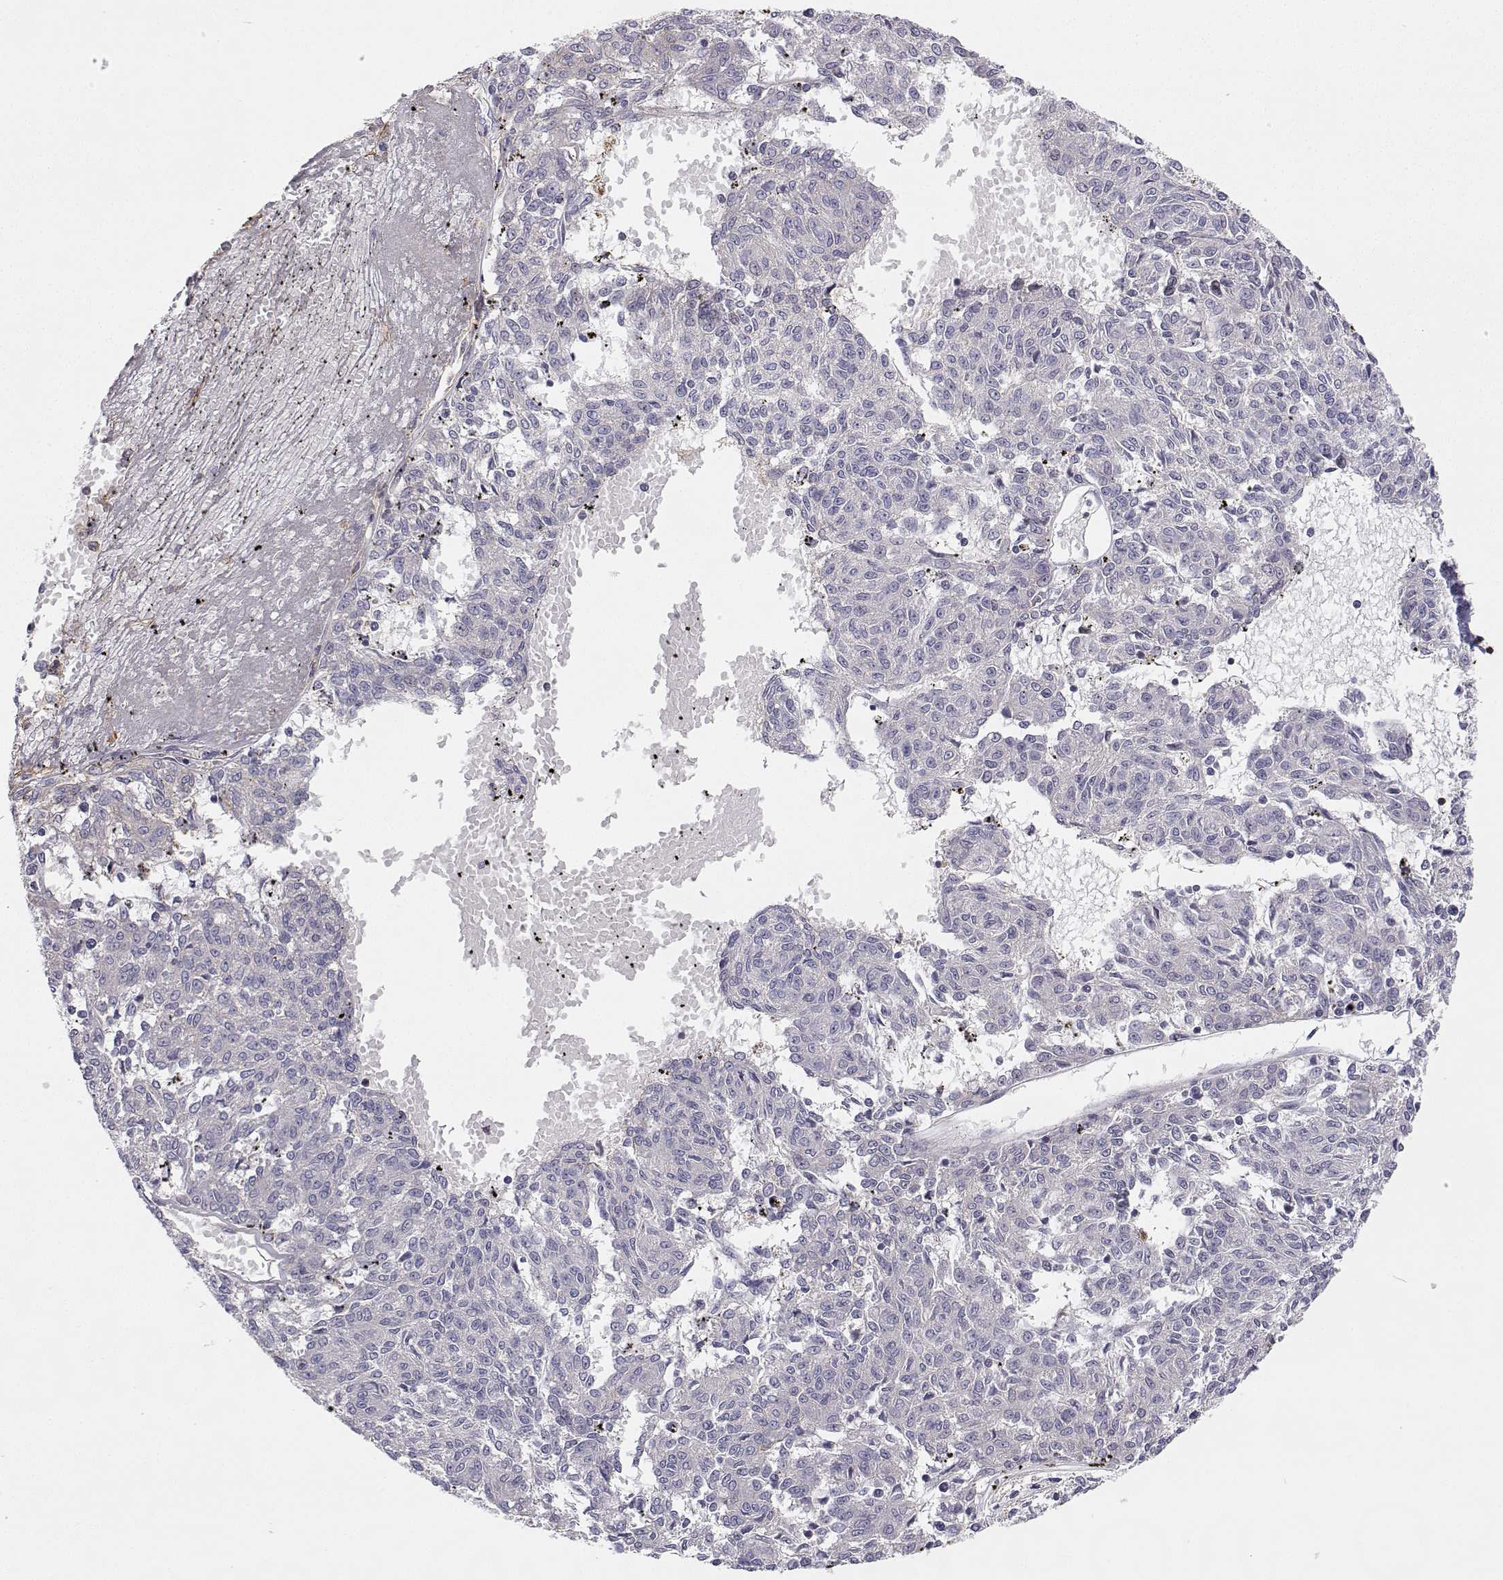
{"staining": {"intensity": "negative", "quantity": "none", "location": "none"}, "tissue": "melanoma", "cell_type": "Tumor cells", "image_type": "cancer", "snomed": [{"axis": "morphology", "description": "Malignant melanoma, NOS"}, {"axis": "topography", "description": "Skin"}], "caption": "This micrograph is of melanoma stained with immunohistochemistry to label a protein in brown with the nuclei are counter-stained blue. There is no expression in tumor cells.", "gene": "MYH9", "patient": {"sex": "female", "age": 72}}